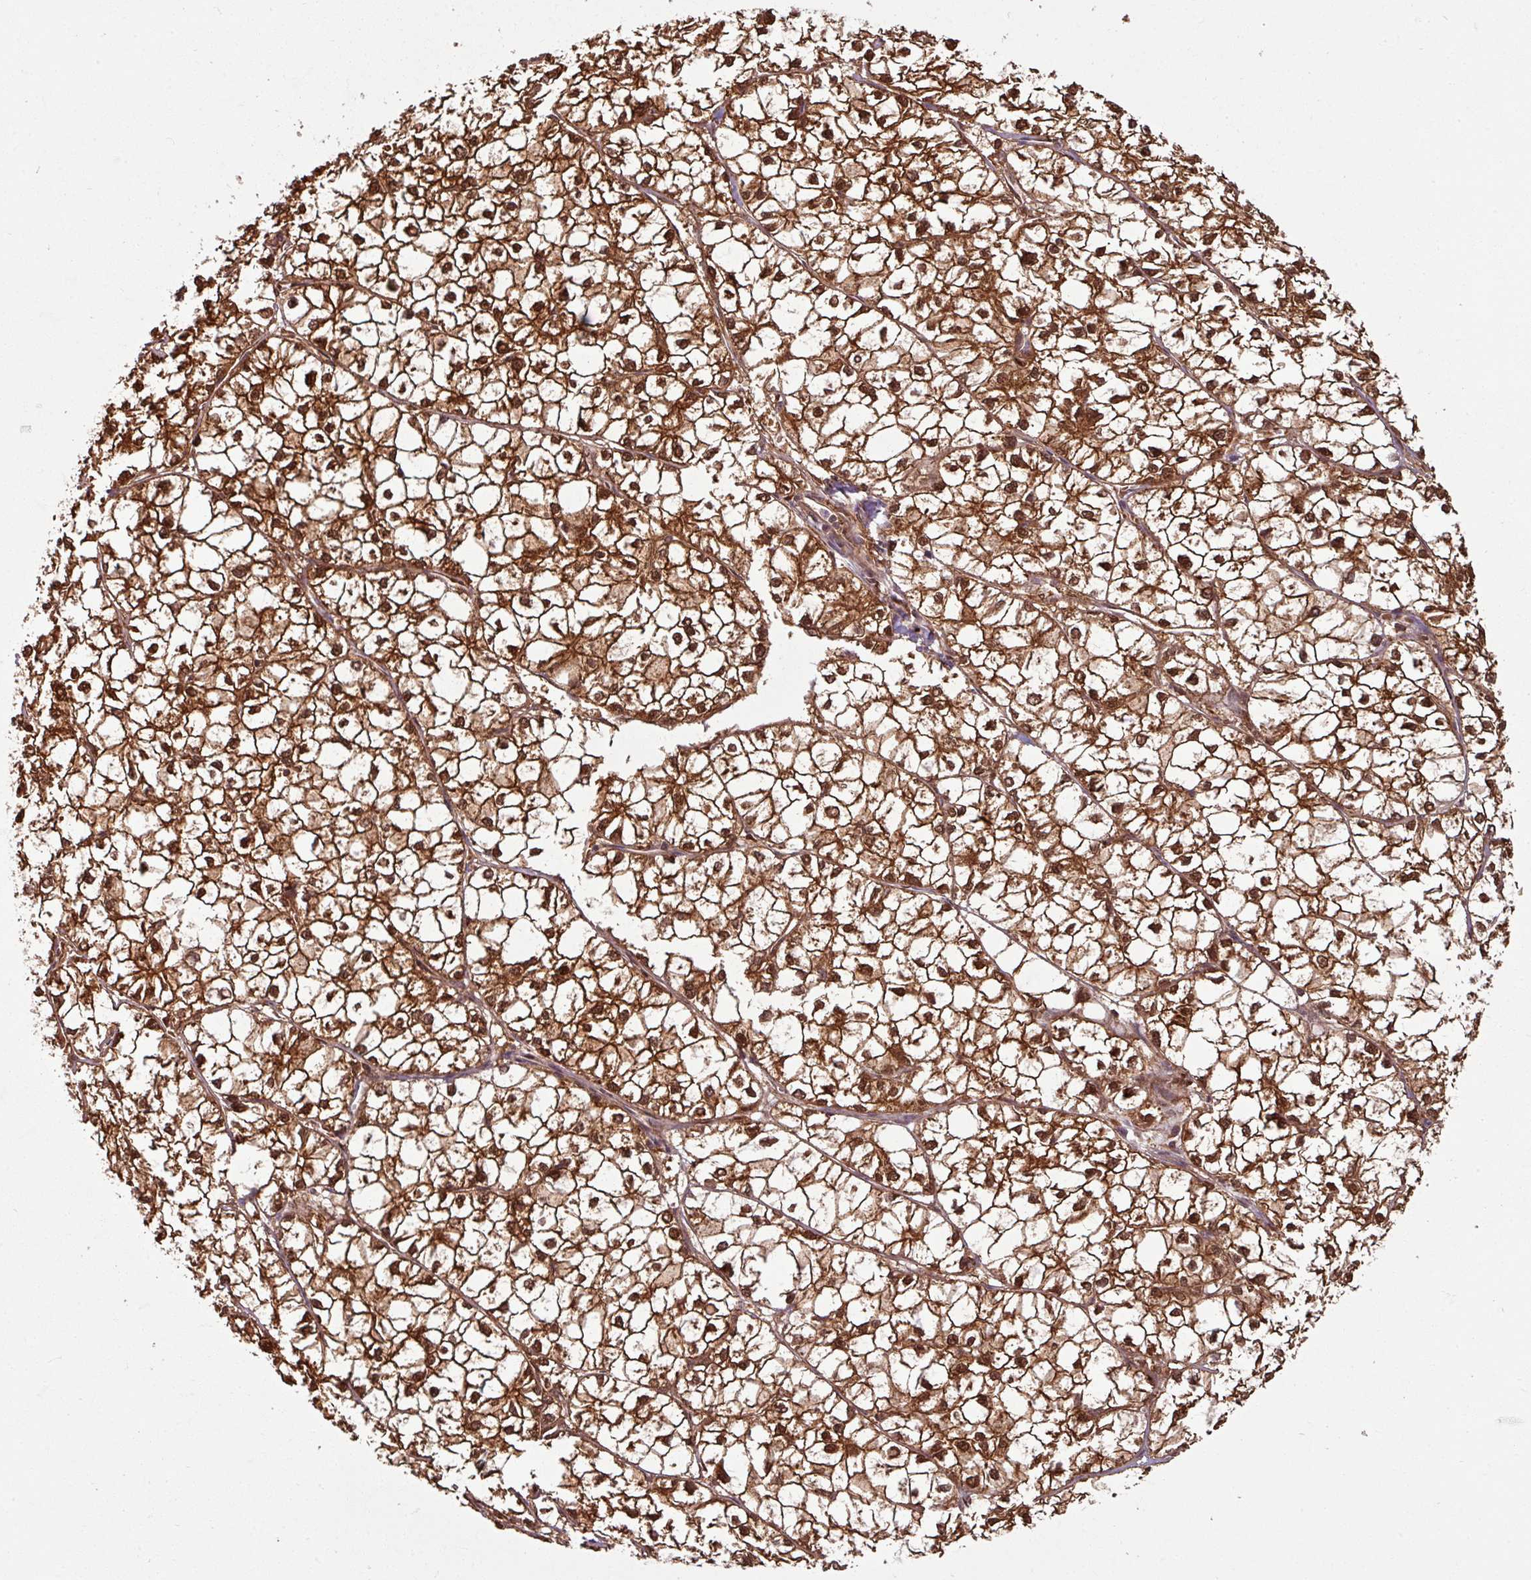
{"staining": {"intensity": "strong", "quantity": ">75%", "location": "cytoplasmic/membranous,nuclear"}, "tissue": "liver cancer", "cell_type": "Tumor cells", "image_type": "cancer", "snomed": [{"axis": "morphology", "description": "Carcinoma, Hepatocellular, NOS"}, {"axis": "topography", "description": "Liver"}], "caption": "Strong cytoplasmic/membranous and nuclear expression is present in about >75% of tumor cells in liver cancer (hepatocellular carcinoma).", "gene": "KCTD11", "patient": {"sex": "female", "age": 43}}